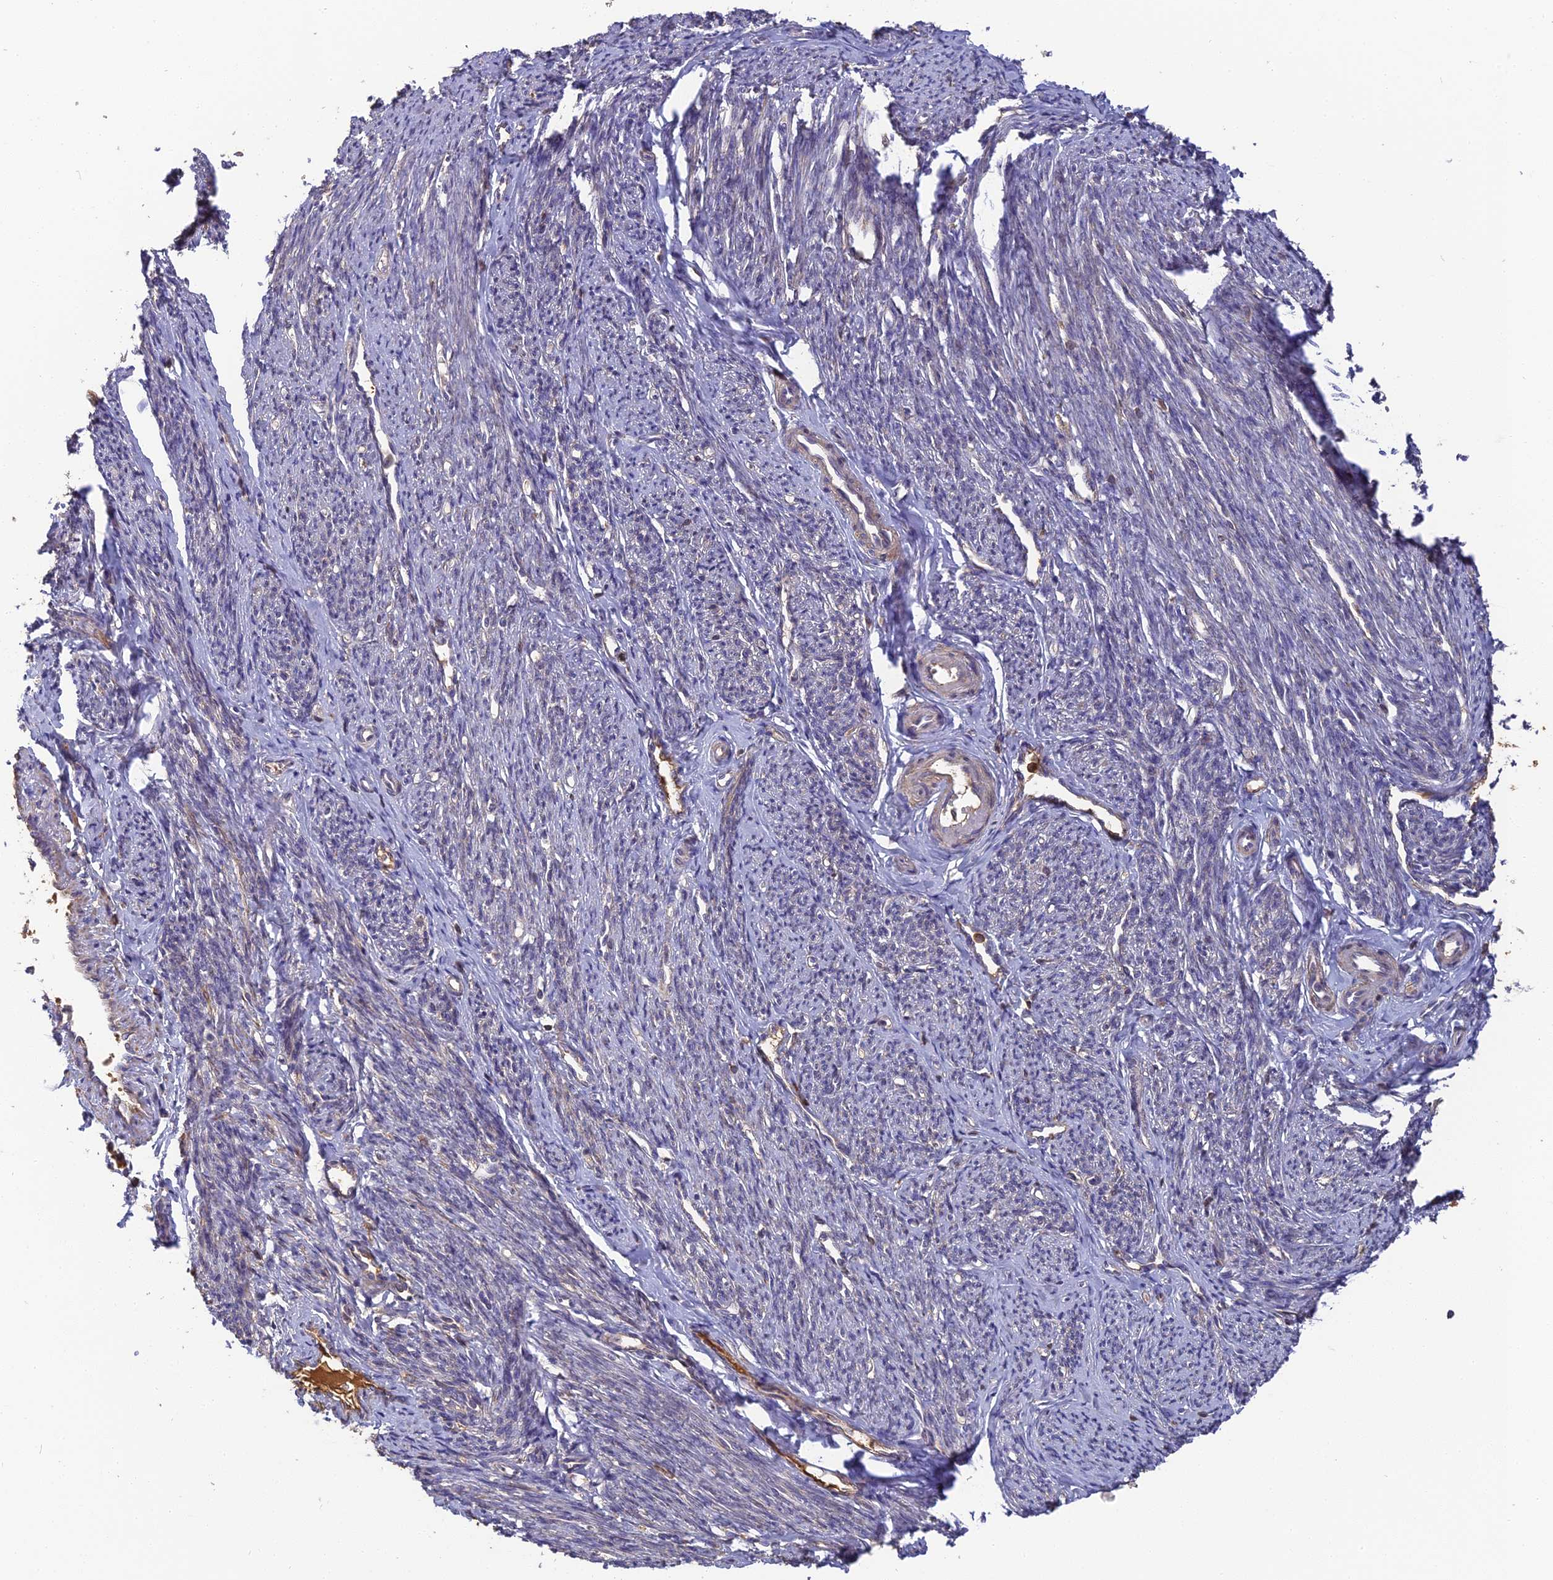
{"staining": {"intensity": "strong", "quantity": "25%-75%", "location": "cytoplasmic/membranous"}, "tissue": "smooth muscle", "cell_type": "Smooth muscle cells", "image_type": "normal", "snomed": [{"axis": "morphology", "description": "Normal tissue, NOS"}, {"axis": "topography", "description": "Smooth muscle"}, {"axis": "topography", "description": "Uterus"}], "caption": "Protein staining of normal smooth muscle shows strong cytoplasmic/membranous staining in approximately 25%-75% of smooth muscle cells. Ihc stains the protein of interest in brown and the nuclei are stained blue.", "gene": "ERMAP", "patient": {"sex": "female", "age": 59}}